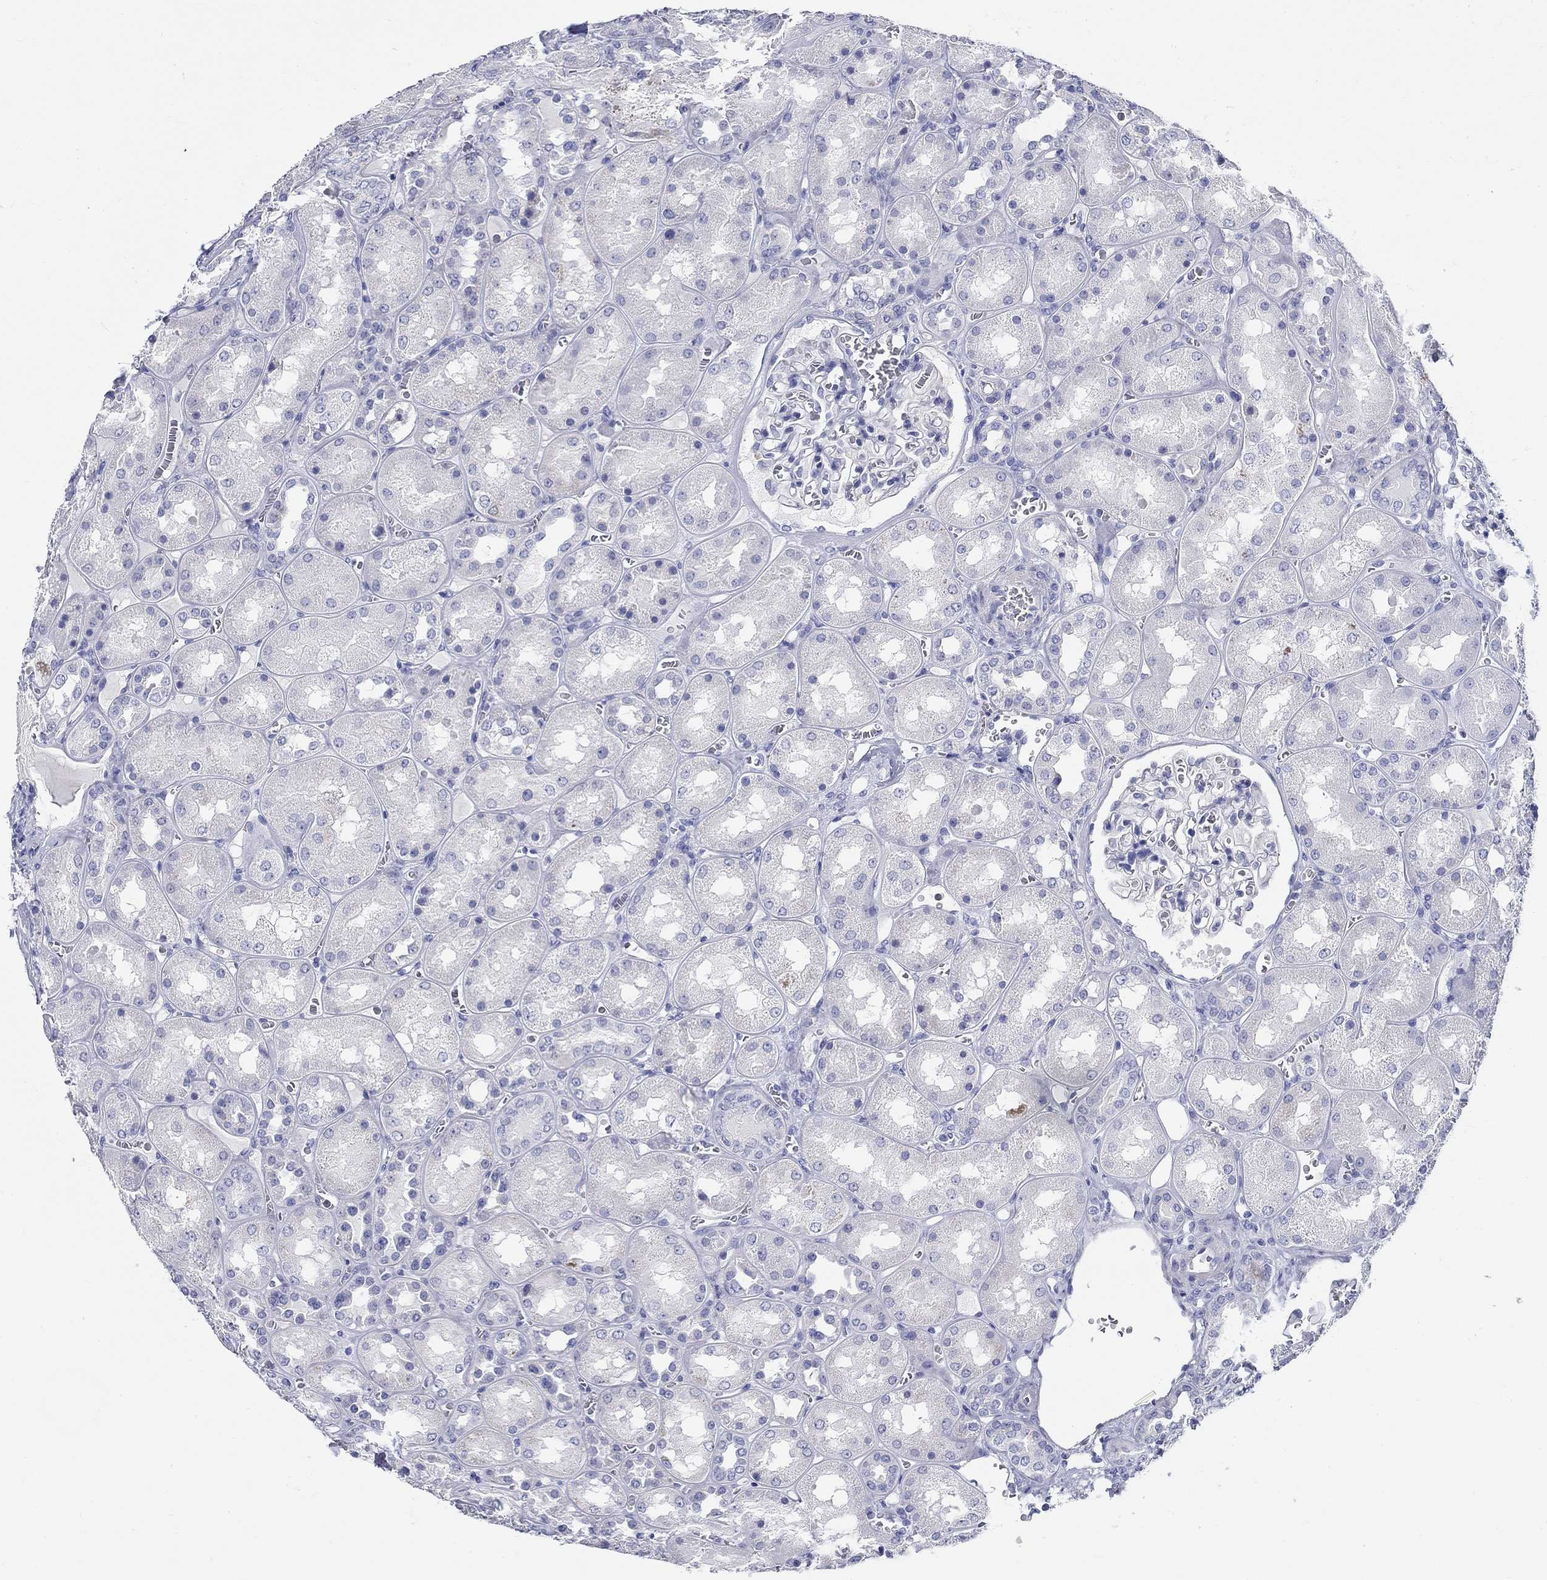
{"staining": {"intensity": "negative", "quantity": "none", "location": "none"}, "tissue": "kidney", "cell_type": "Cells in glomeruli", "image_type": "normal", "snomed": [{"axis": "morphology", "description": "Normal tissue, NOS"}, {"axis": "topography", "description": "Kidney"}], "caption": "Image shows no significant protein expression in cells in glomeruli of normal kidney.", "gene": "CRYGS", "patient": {"sex": "male", "age": 73}}